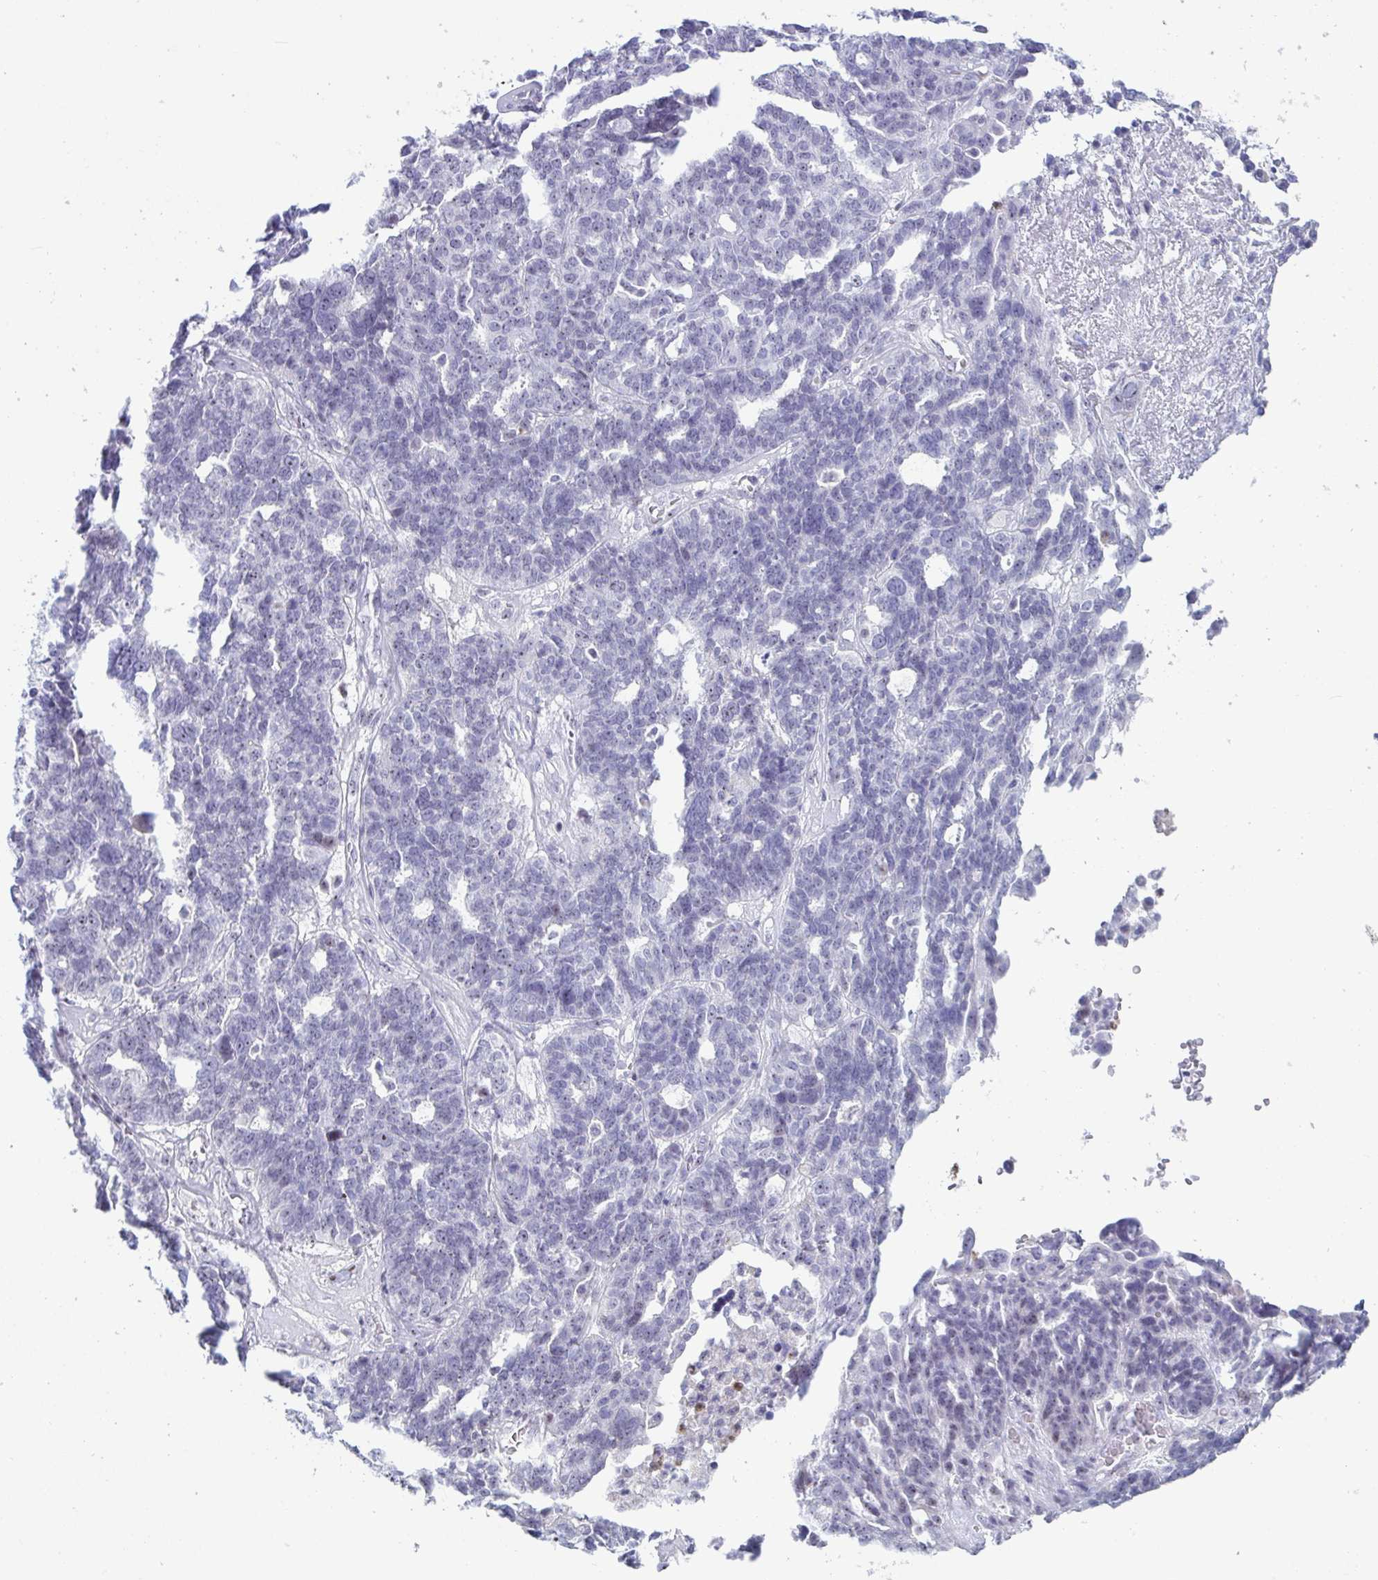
{"staining": {"intensity": "negative", "quantity": "none", "location": "none"}, "tissue": "ovarian cancer", "cell_type": "Tumor cells", "image_type": "cancer", "snomed": [{"axis": "morphology", "description": "Cystadenocarcinoma, serous, NOS"}, {"axis": "topography", "description": "Ovary"}], "caption": "This image is of ovarian cancer (serous cystadenocarcinoma) stained with immunohistochemistry (IHC) to label a protein in brown with the nuclei are counter-stained blue. There is no staining in tumor cells. The staining is performed using DAB brown chromogen with nuclei counter-stained in using hematoxylin.", "gene": "CYP4F11", "patient": {"sex": "female", "age": 59}}